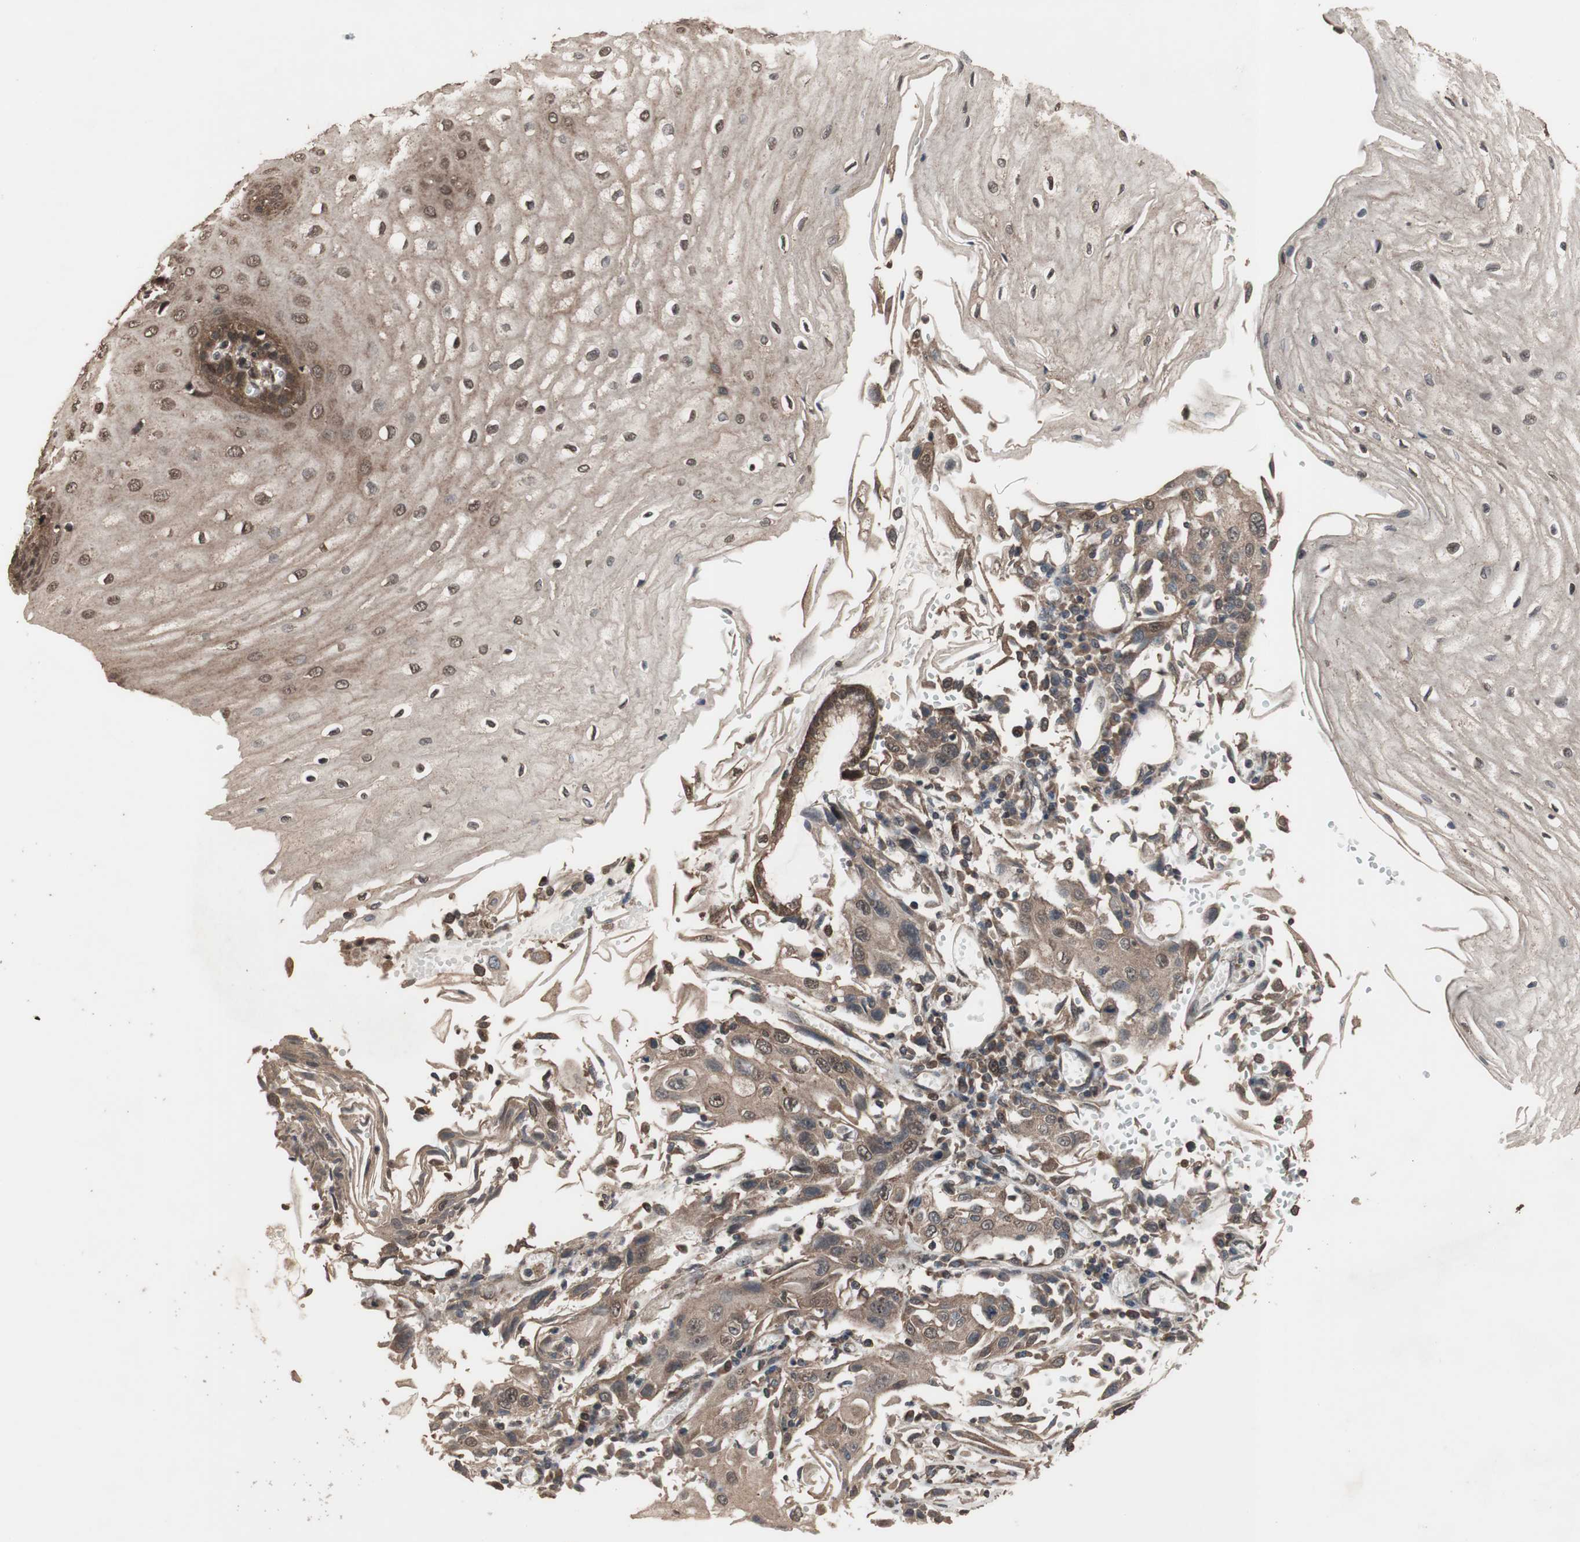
{"staining": {"intensity": "moderate", "quantity": "25%-75%", "location": "cytoplasmic/membranous"}, "tissue": "esophagus", "cell_type": "Squamous epithelial cells", "image_type": "normal", "snomed": [{"axis": "morphology", "description": "Normal tissue, NOS"}, {"axis": "morphology", "description": "Squamous cell carcinoma, NOS"}, {"axis": "topography", "description": "Esophagus"}], "caption": "Immunohistochemistry histopathology image of benign esophagus stained for a protein (brown), which reveals medium levels of moderate cytoplasmic/membranous expression in approximately 25%-75% of squamous epithelial cells.", "gene": "KANSL1", "patient": {"sex": "male", "age": 65}}